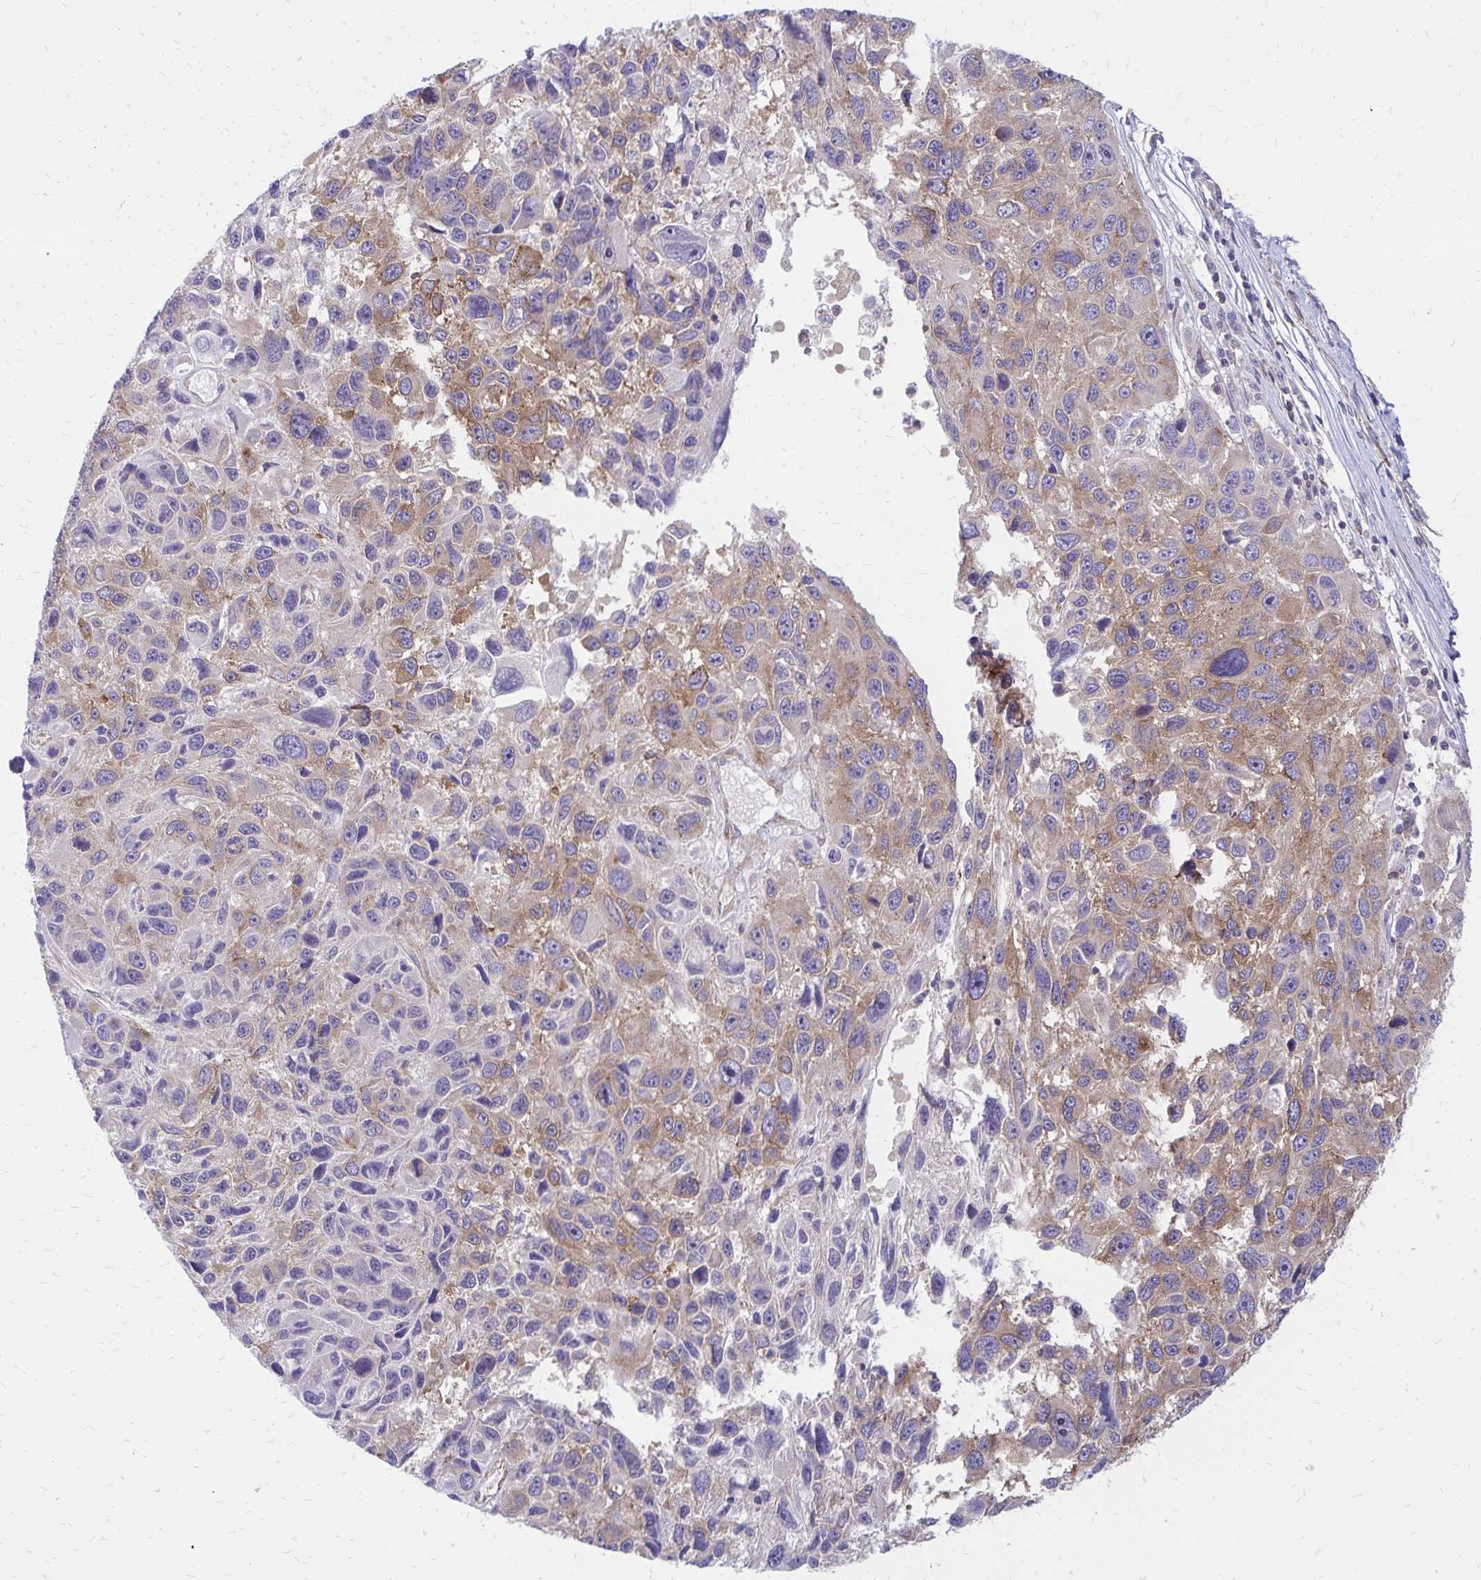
{"staining": {"intensity": "moderate", "quantity": "25%-75%", "location": "cytoplasmic/membranous"}, "tissue": "melanoma", "cell_type": "Tumor cells", "image_type": "cancer", "snomed": [{"axis": "morphology", "description": "Malignant melanoma, NOS"}, {"axis": "topography", "description": "Skin"}], "caption": "A high-resolution photomicrograph shows immunohistochemistry staining of malignant melanoma, which shows moderate cytoplasmic/membranous positivity in about 25%-75% of tumor cells.", "gene": "ASAP1", "patient": {"sex": "male", "age": 53}}